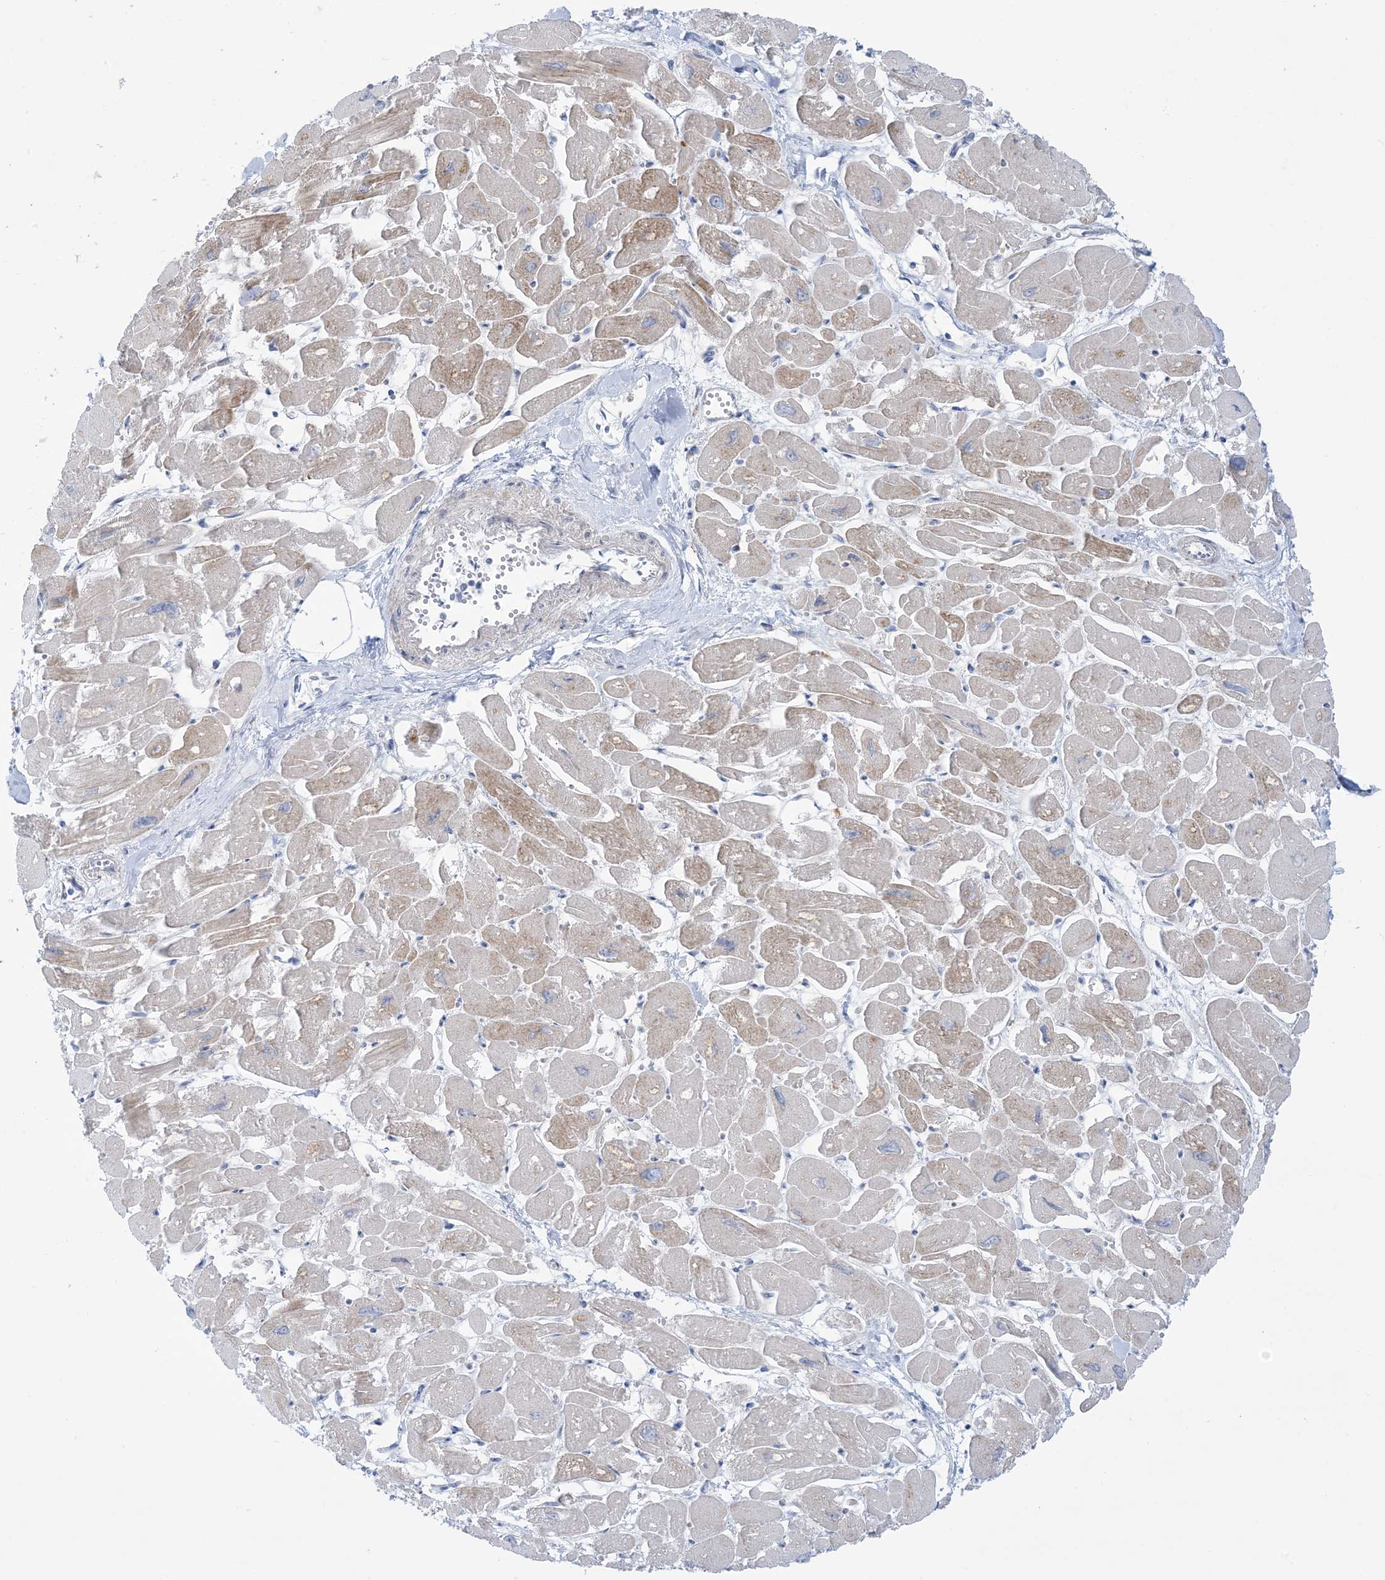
{"staining": {"intensity": "moderate", "quantity": "25%-75%", "location": "cytoplasmic/membranous"}, "tissue": "heart muscle", "cell_type": "Cardiomyocytes", "image_type": "normal", "snomed": [{"axis": "morphology", "description": "Normal tissue, NOS"}, {"axis": "topography", "description": "Heart"}], "caption": "A brown stain labels moderate cytoplasmic/membranous positivity of a protein in cardiomyocytes of normal heart muscle. (Brightfield microscopy of DAB IHC at high magnification).", "gene": "ATP11C", "patient": {"sex": "male", "age": 54}}